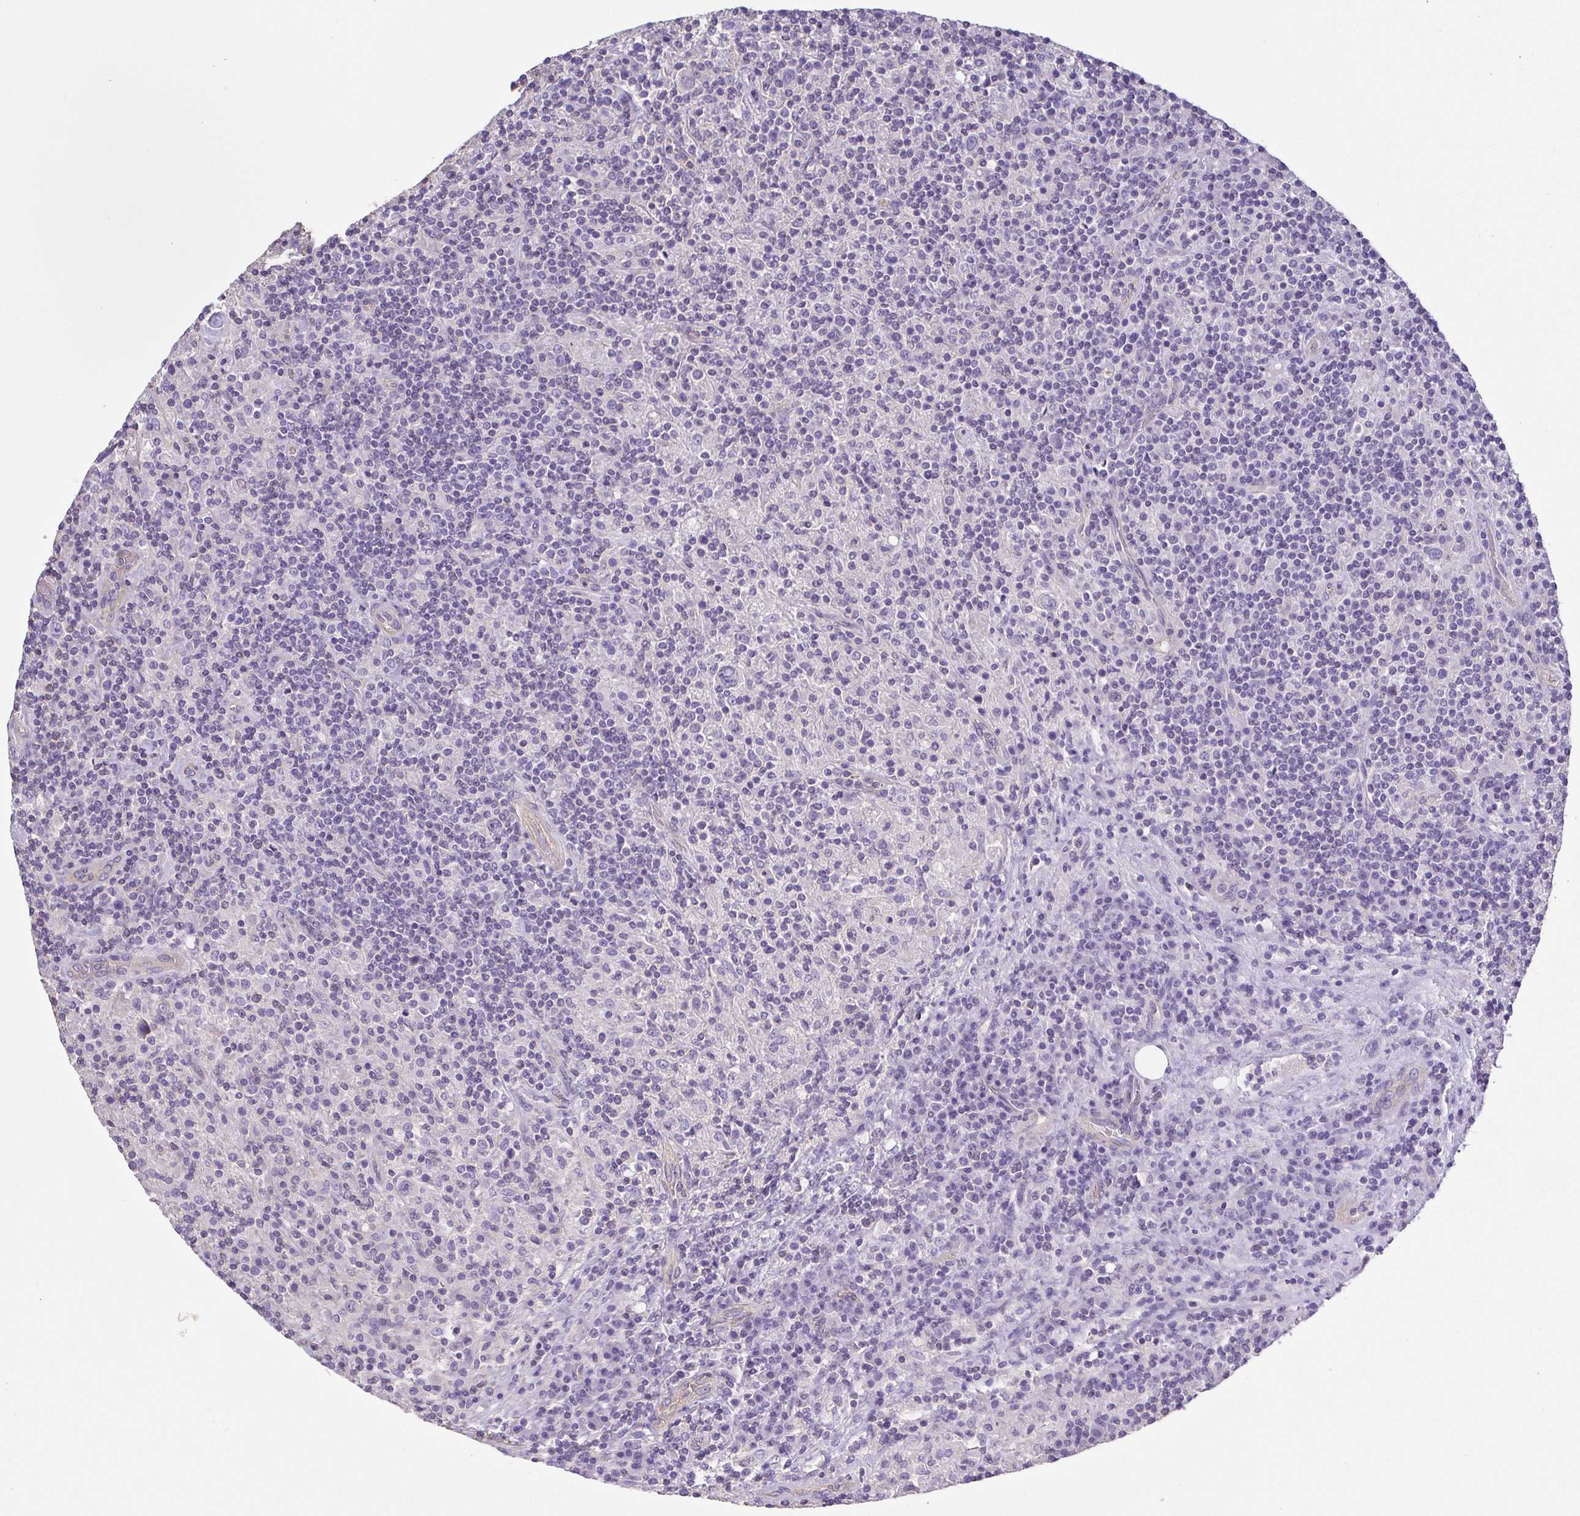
{"staining": {"intensity": "negative", "quantity": "none", "location": "none"}, "tissue": "lymphoma", "cell_type": "Tumor cells", "image_type": "cancer", "snomed": [{"axis": "morphology", "description": "Hodgkin's disease, NOS"}, {"axis": "topography", "description": "Lymph node"}], "caption": "An IHC histopathology image of Hodgkin's disease is shown. There is no staining in tumor cells of Hodgkin's disease.", "gene": "MYL6", "patient": {"sex": "male", "age": 70}}